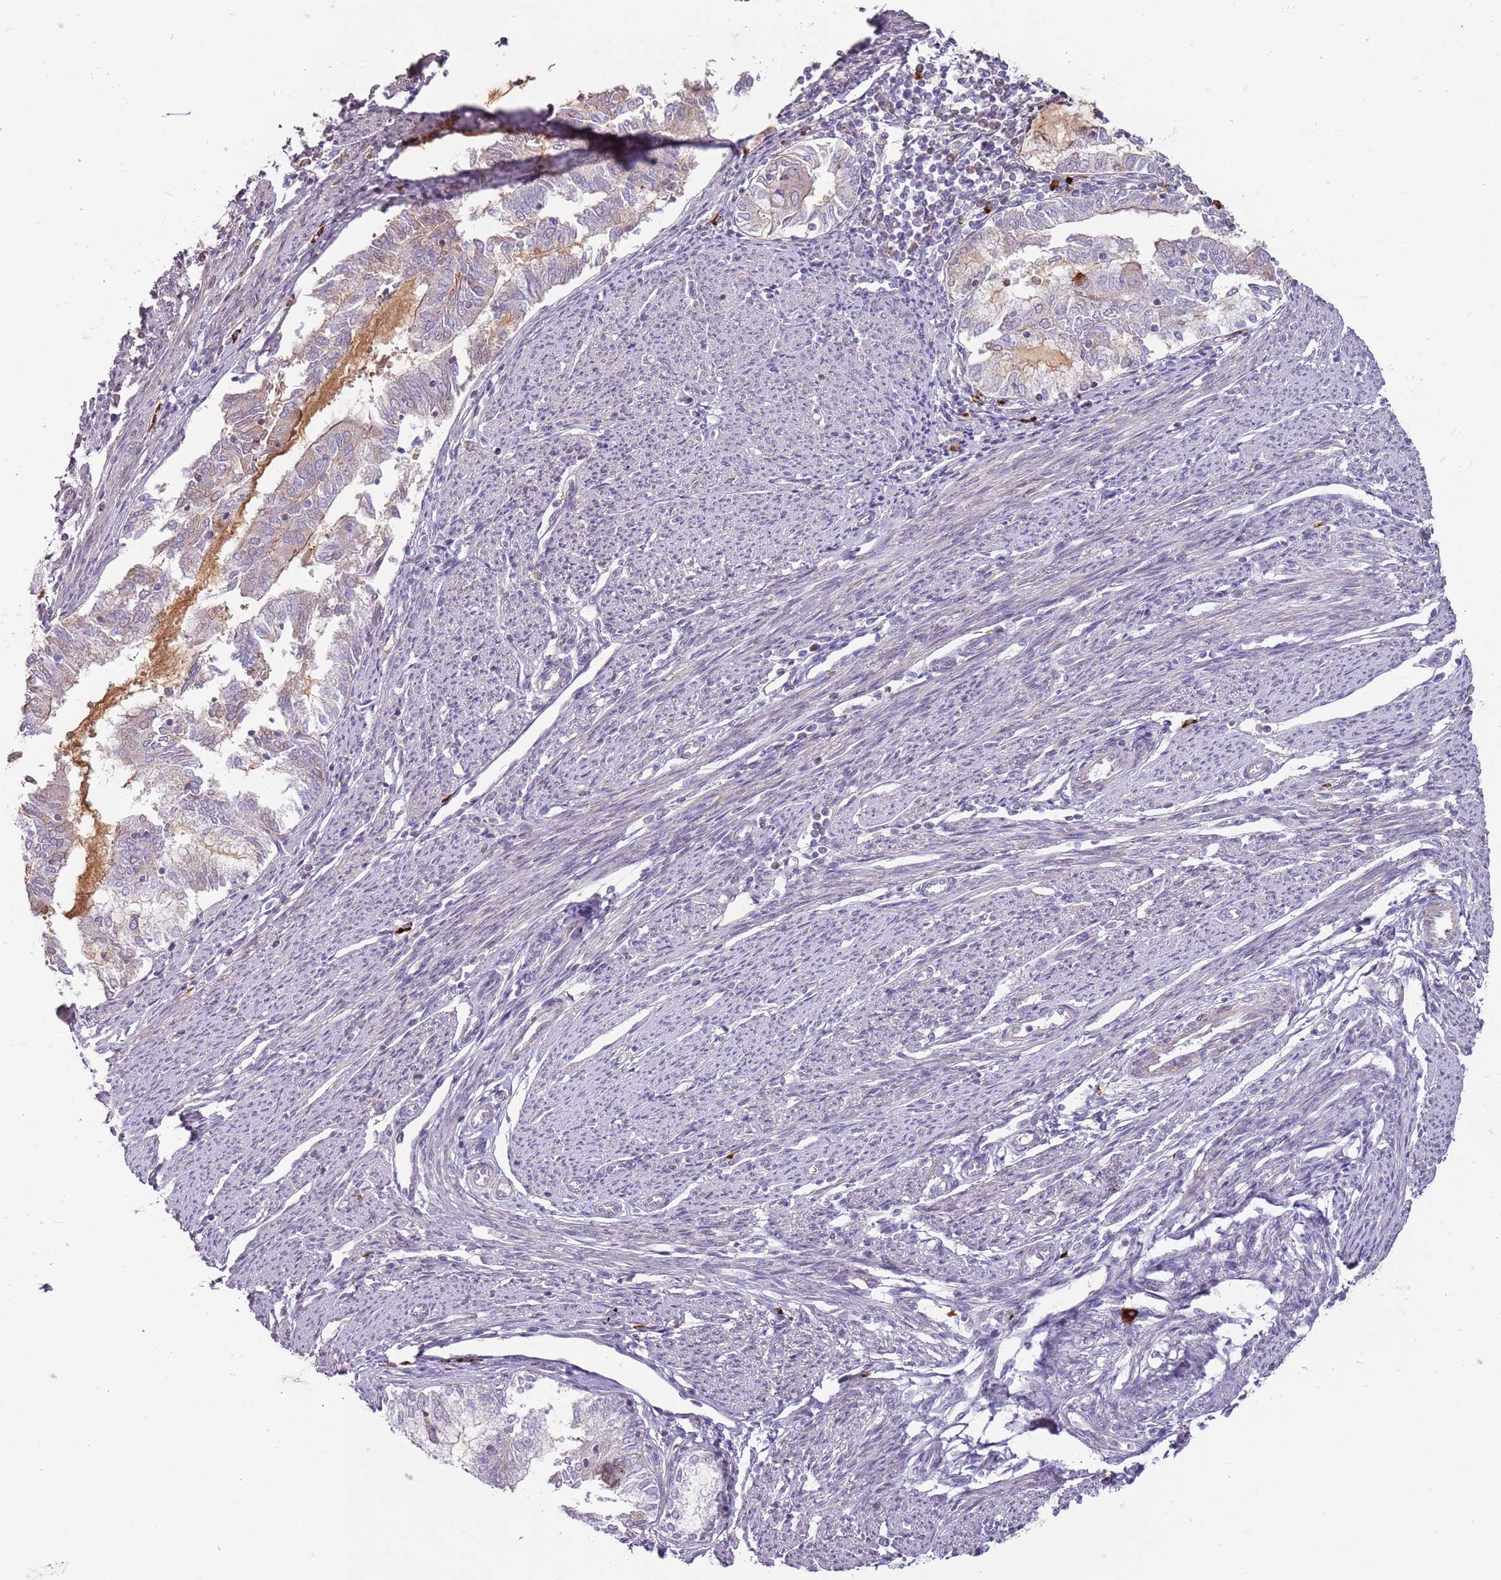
{"staining": {"intensity": "negative", "quantity": "none", "location": "none"}, "tissue": "endometrial cancer", "cell_type": "Tumor cells", "image_type": "cancer", "snomed": [{"axis": "morphology", "description": "Adenocarcinoma, NOS"}, {"axis": "topography", "description": "Endometrium"}], "caption": "IHC histopathology image of endometrial cancer (adenocarcinoma) stained for a protein (brown), which displays no staining in tumor cells.", "gene": "MCUB", "patient": {"sex": "female", "age": 79}}